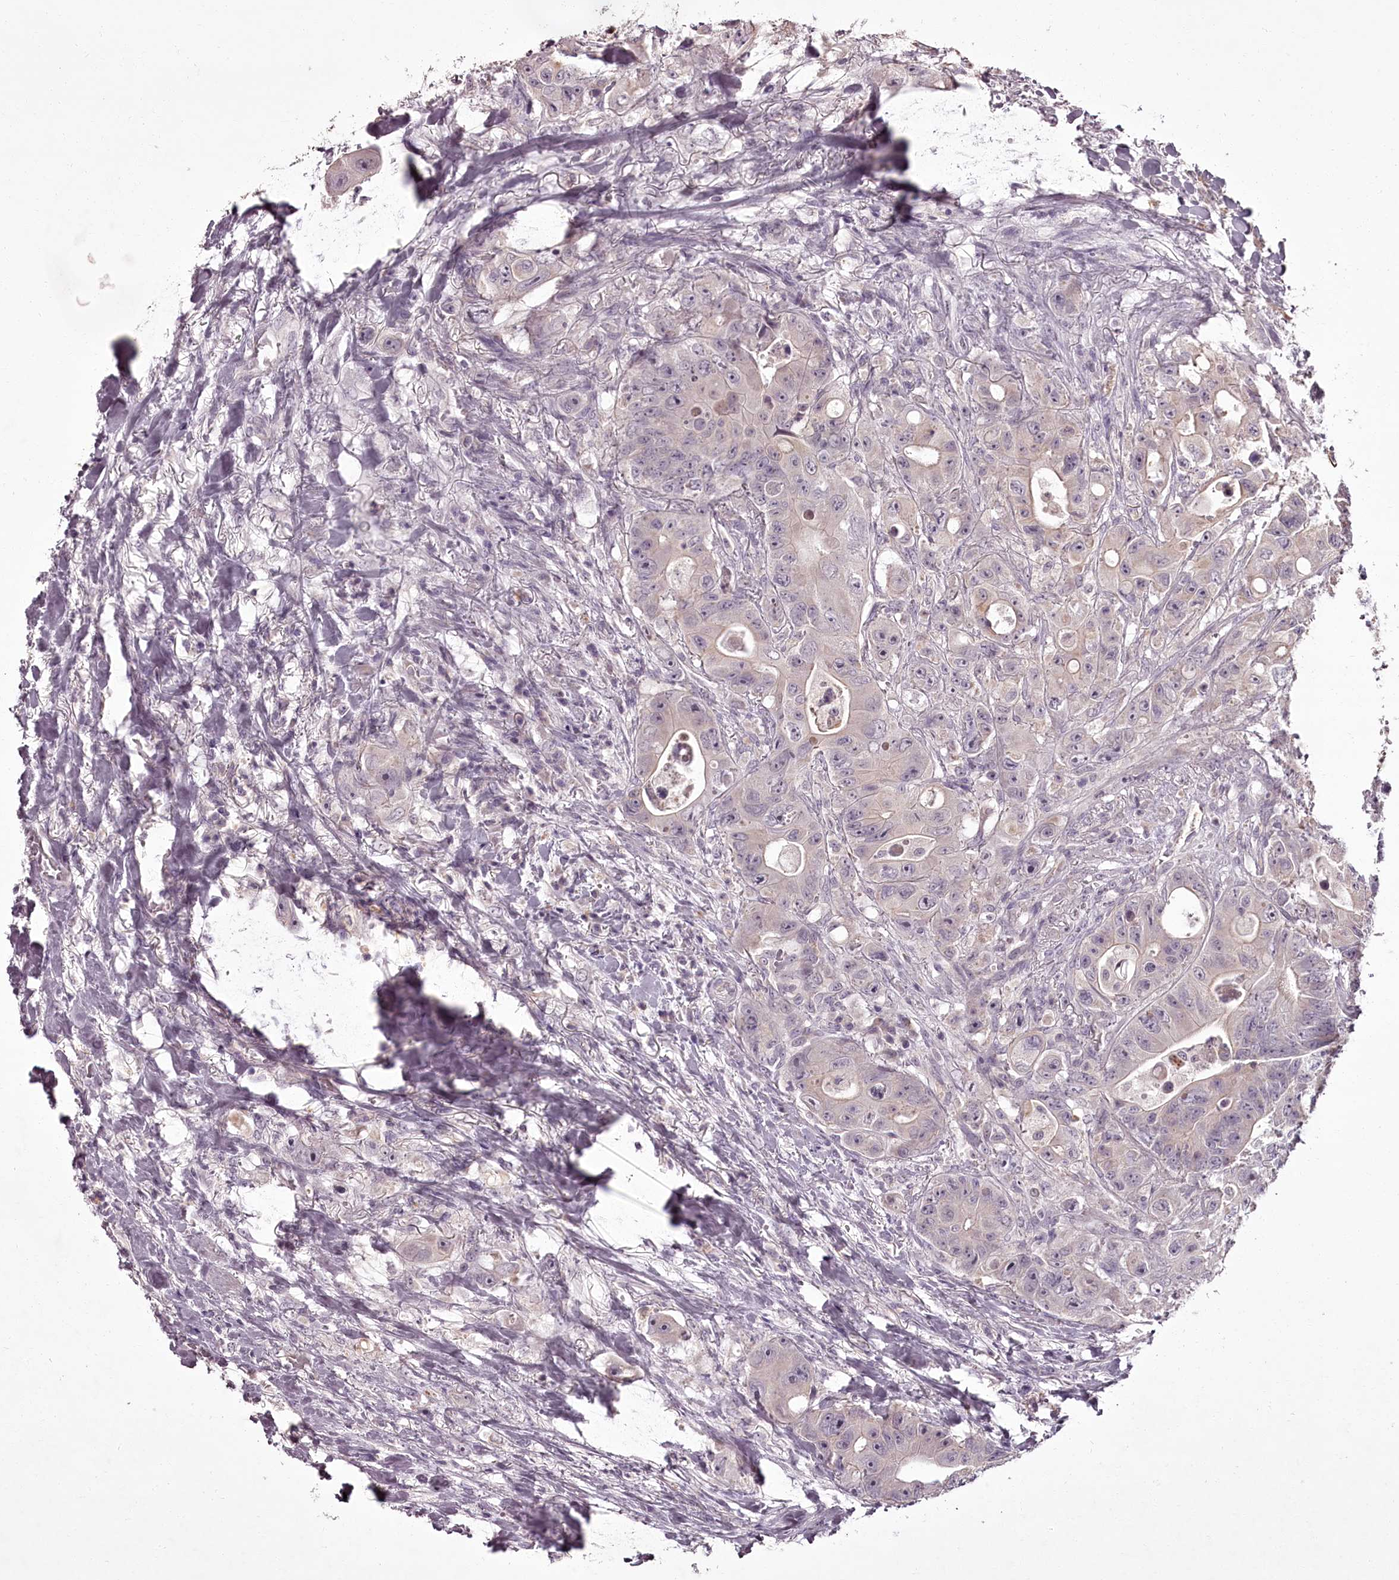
{"staining": {"intensity": "negative", "quantity": "none", "location": "none"}, "tissue": "colorectal cancer", "cell_type": "Tumor cells", "image_type": "cancer", "snomed": [{"axis": "morphology", "description": "Adenocarcinoma, NOS"}, {"axis": "topography", "description": "Colon"}], "caption": "This is an IHC micrograph of colorectal adenocarcinoma. There is no positivity in tumor cells.", "gene": "RBMXL2", "patient": {"sex": "female", "age": 46}}